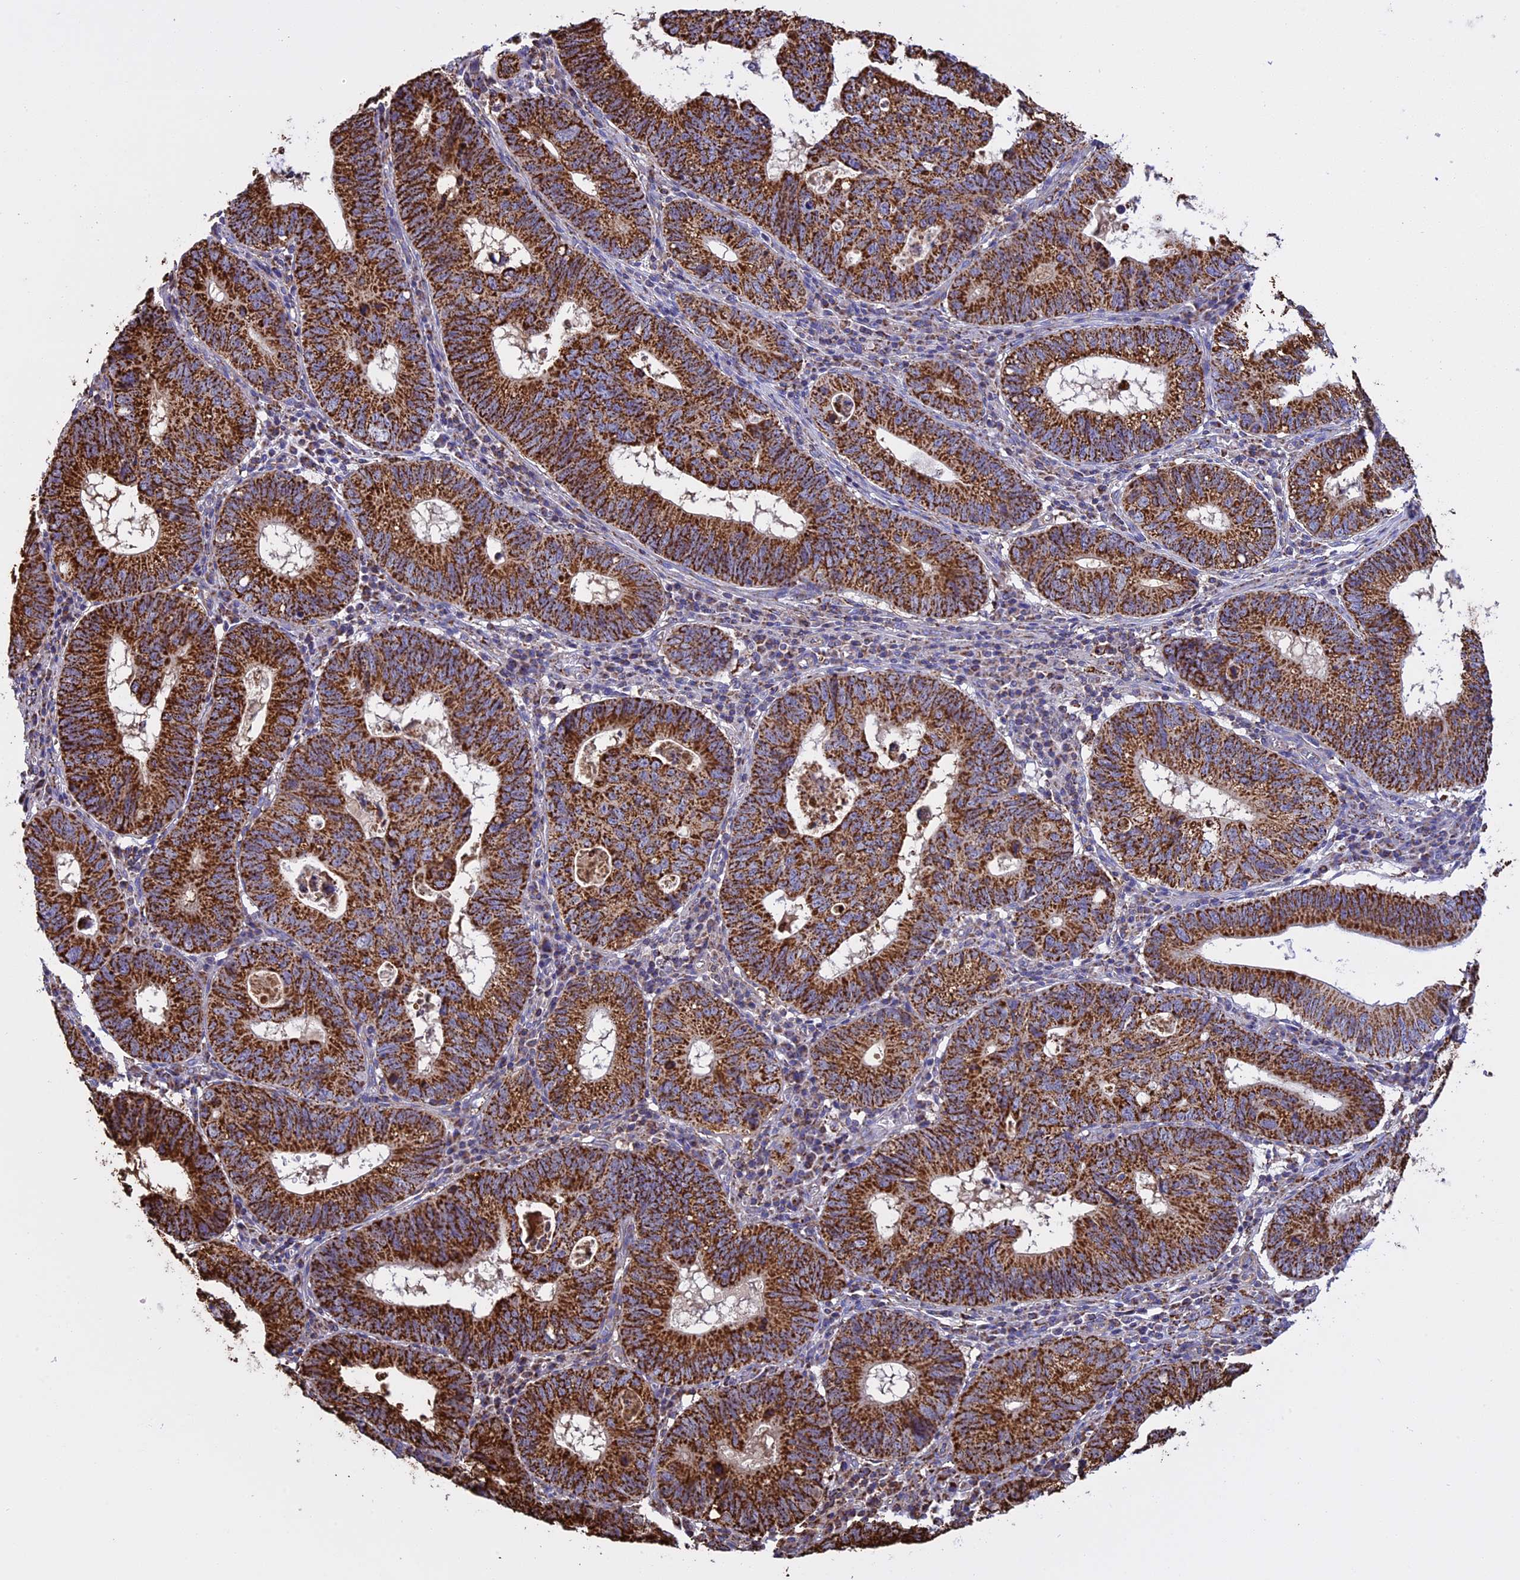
{"staining": {"intensity": "strong", "quantity": ">75%", "location": "cytoplasmic/membranous"}, "tissue": "stomach cancer", "cell_type": "Tumor cells", "image_type": "cancer", "snomed": [{"axis": "morphology", "description": "Adenocarcinoma, NOS"}, {"axis": "topography", "description": "Stomach"}], "caption": "Human stomach cancer (adenocarcinoma) stained with a brown dye demonstrates strong cytoplasmic/membranous positive staining in approximately >75% of tumor cells.", "gene": "KCNG1", "patient": {"sex": "male", "age": 59}}